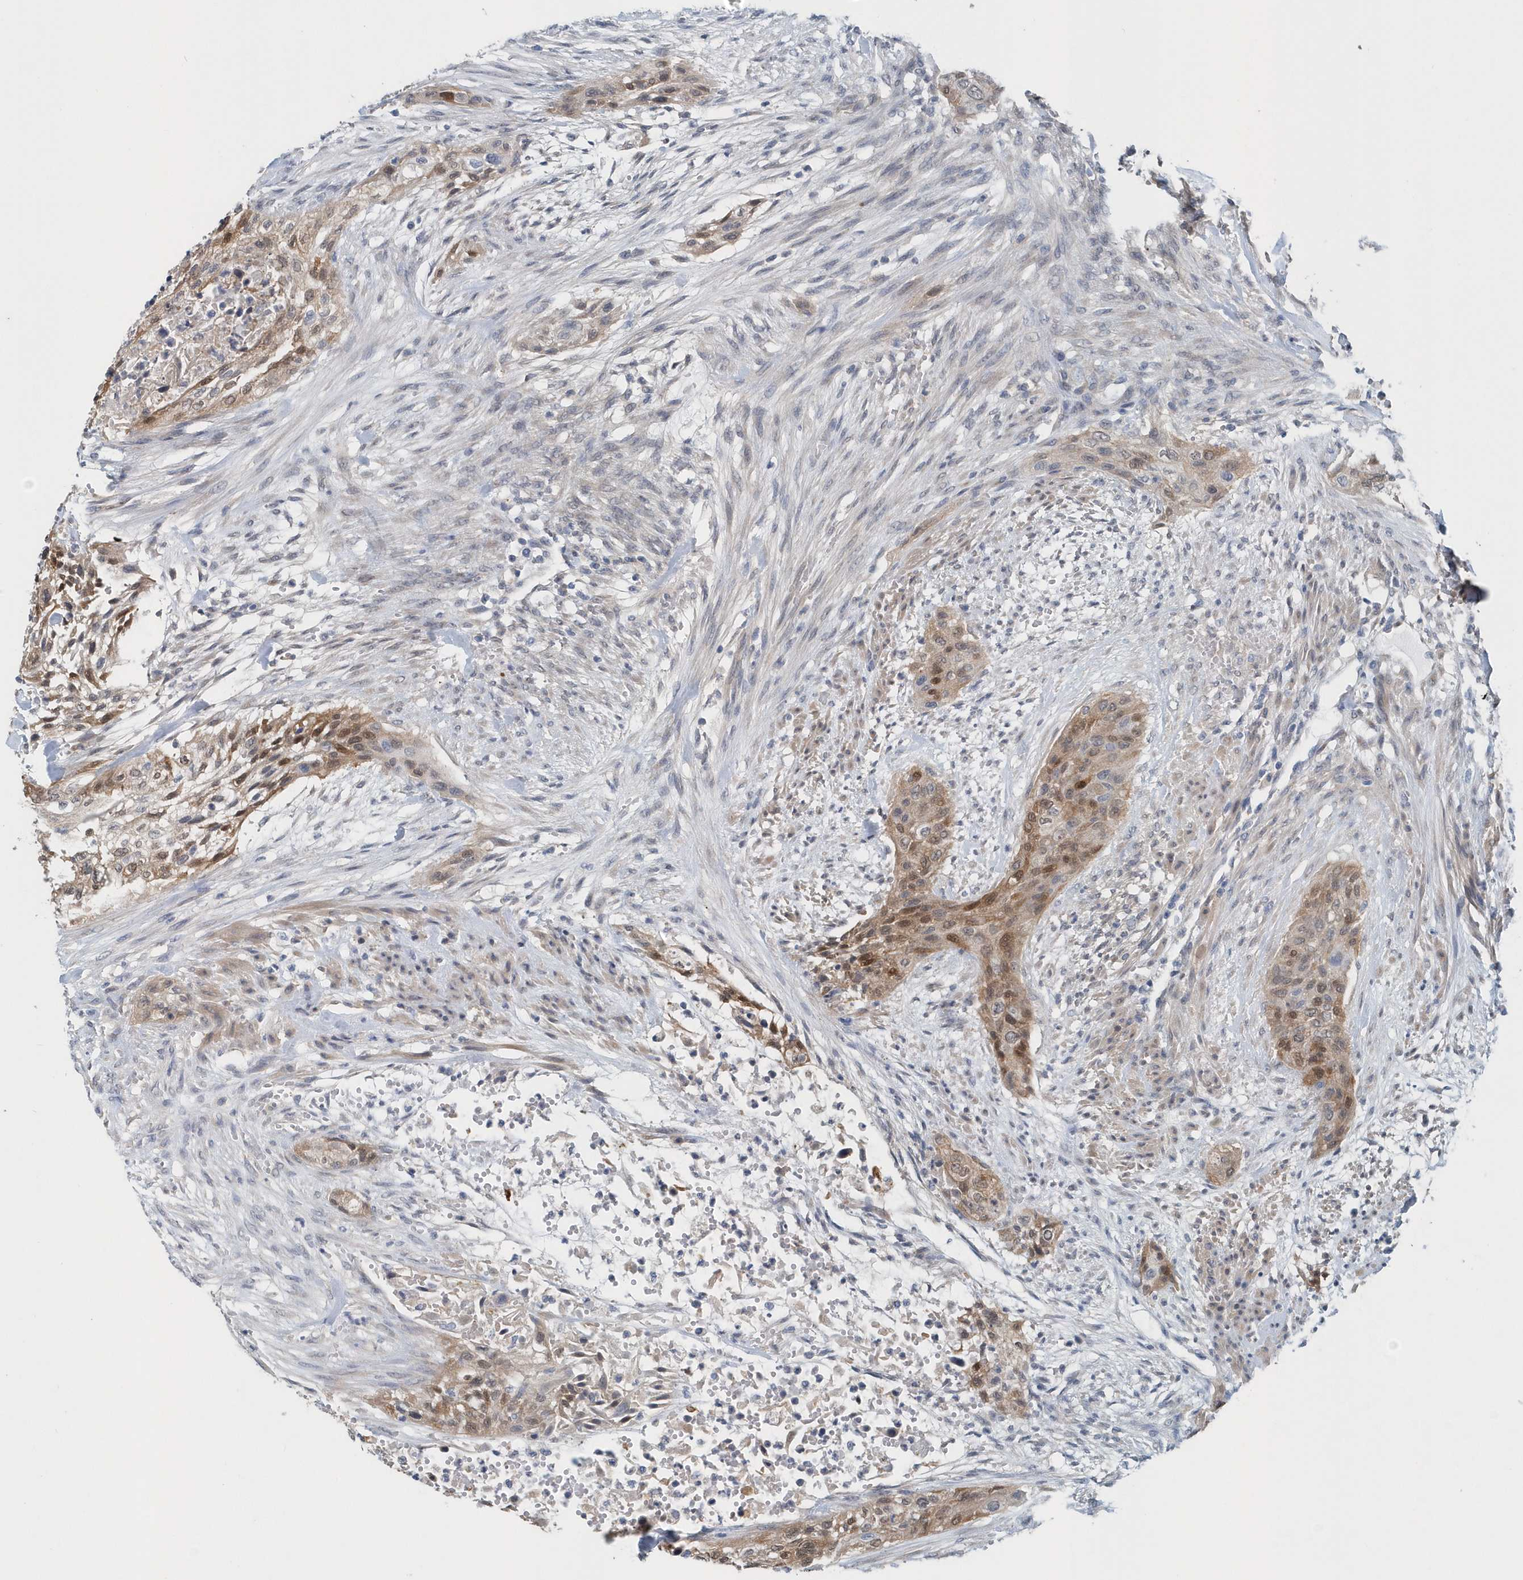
{"staining": {"intensity": "moderate", "quantity": "25%-75%", "location": "nuclear"}, "tissue": "urothelial cancer", "cell_type": "Tumor cells", "image_type": "cancer", "snomed": [{"axis": "morphology", "description": "Urothelial carcinoma, High grade"}, {"axis": "topography", "description": "Urinary bladder"}], "caption": "Urothelial cancer was stained to show a protein in brown. There is medium levels of moderate nuclear staining in about 25%-75% of tumor cells.", "gene": "PFN2", "patient": {"sex": "male", "age": 35}}